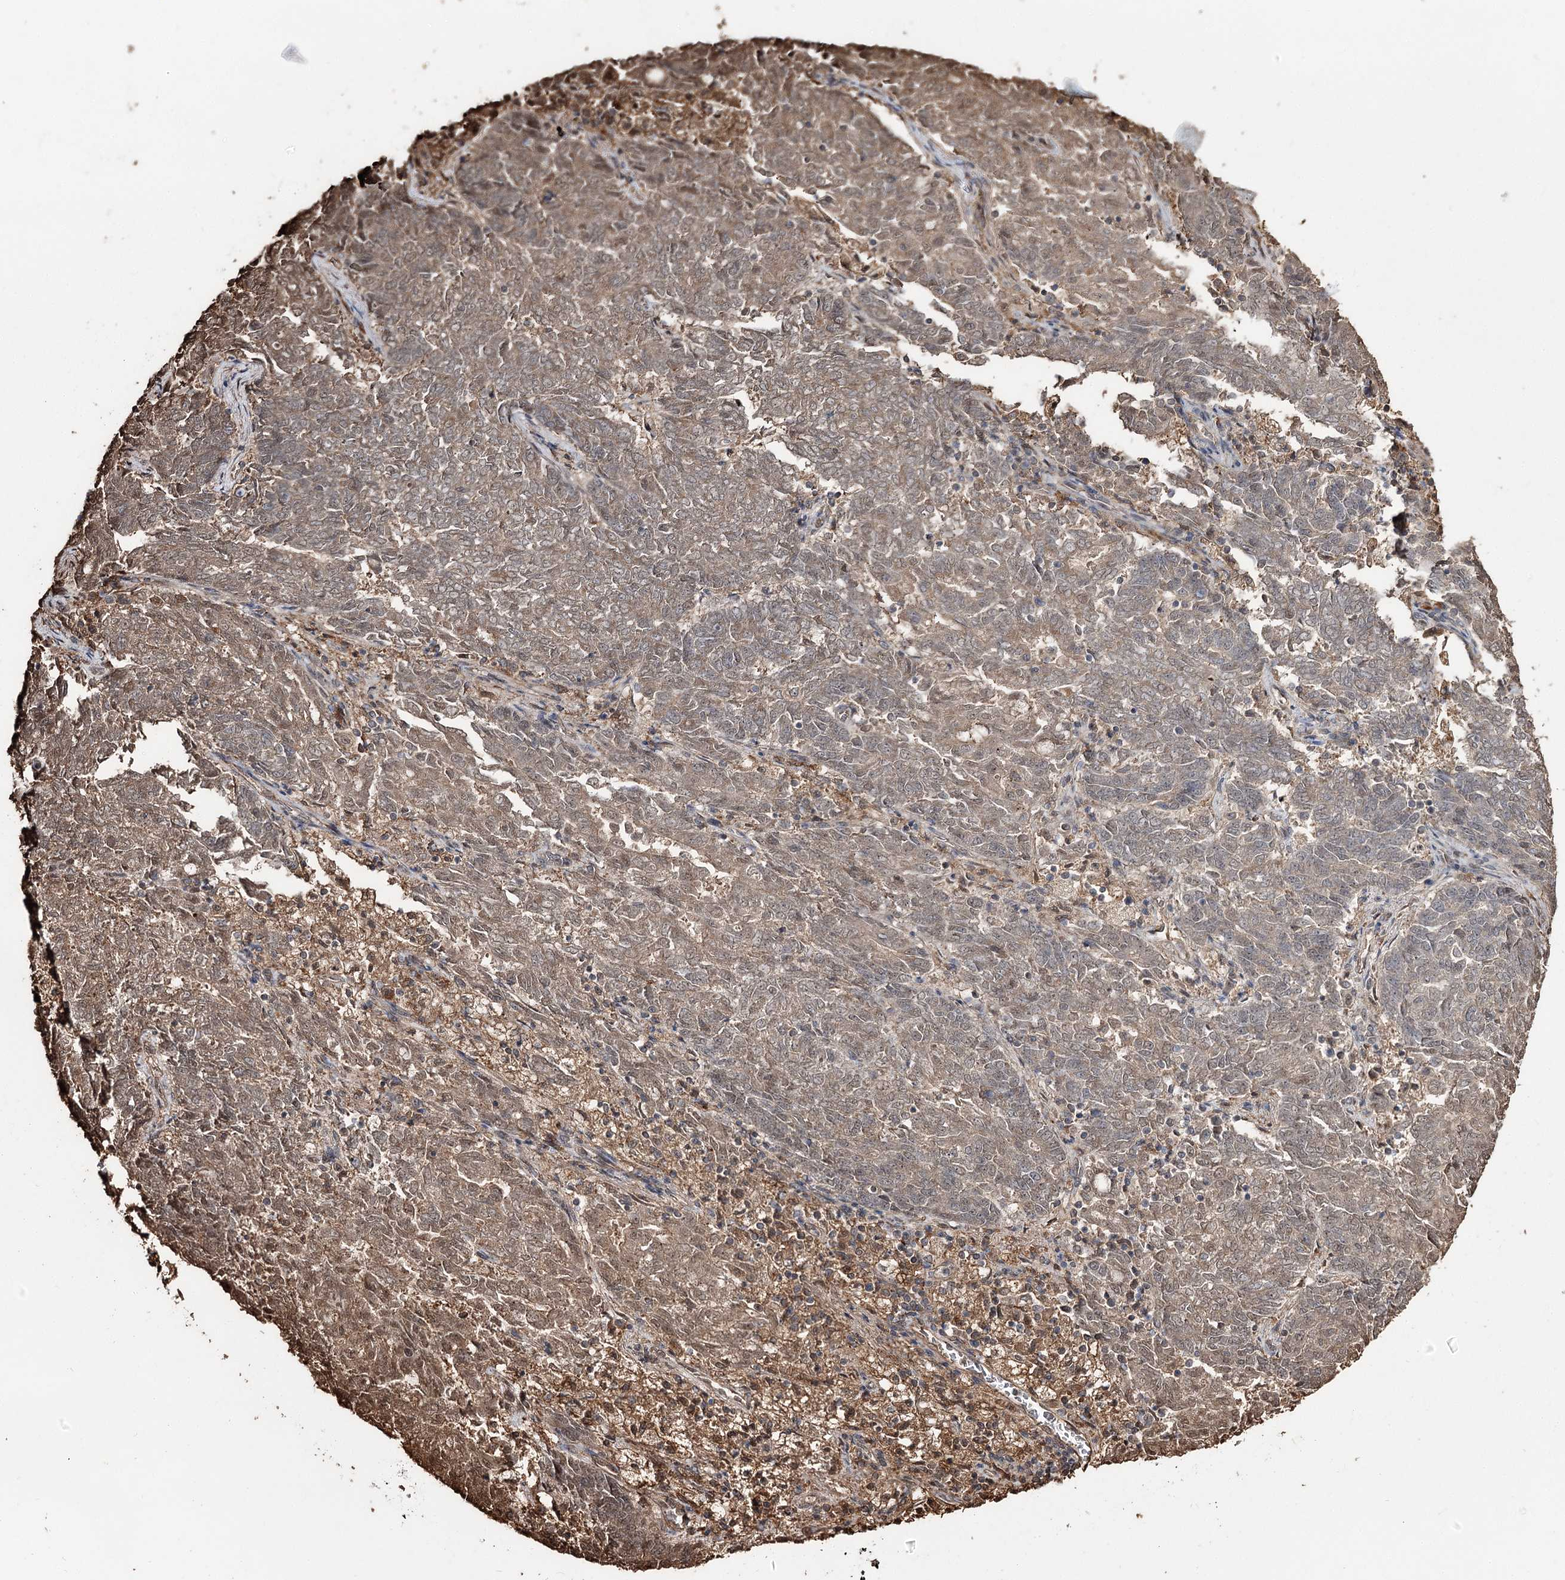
{"staining": {"intensity": "moderate", "quantity": ">75%", "location": "cytoplasmic/membranous,nuclear"}, "tissue": "endometrial cancer", "cell_type": "Tumor cells", "image_type": "cancer", "snomed": [{"axis": "morphology", "description": "Adenocarcinoma, NOS"}, {"axis": "topography", "description": "Endometrium"}], "caption": "IHC staining of endometrial cancer (adenocarcinoma), which shows medium levels of moderate cytoplasmic/membranous and nuclear staining in approximately >75% of tumor cells indicating moderate cytoplasmic/membranous and nuclear protein expression. The staining was performed using DAB (3,3'-diaminobenzidine) (brown) for protein detection and nuclei were counterstained in hematoxylin (blue).", "gene": "PLCH1", "patient": {"sex": "female", "age": 80}}